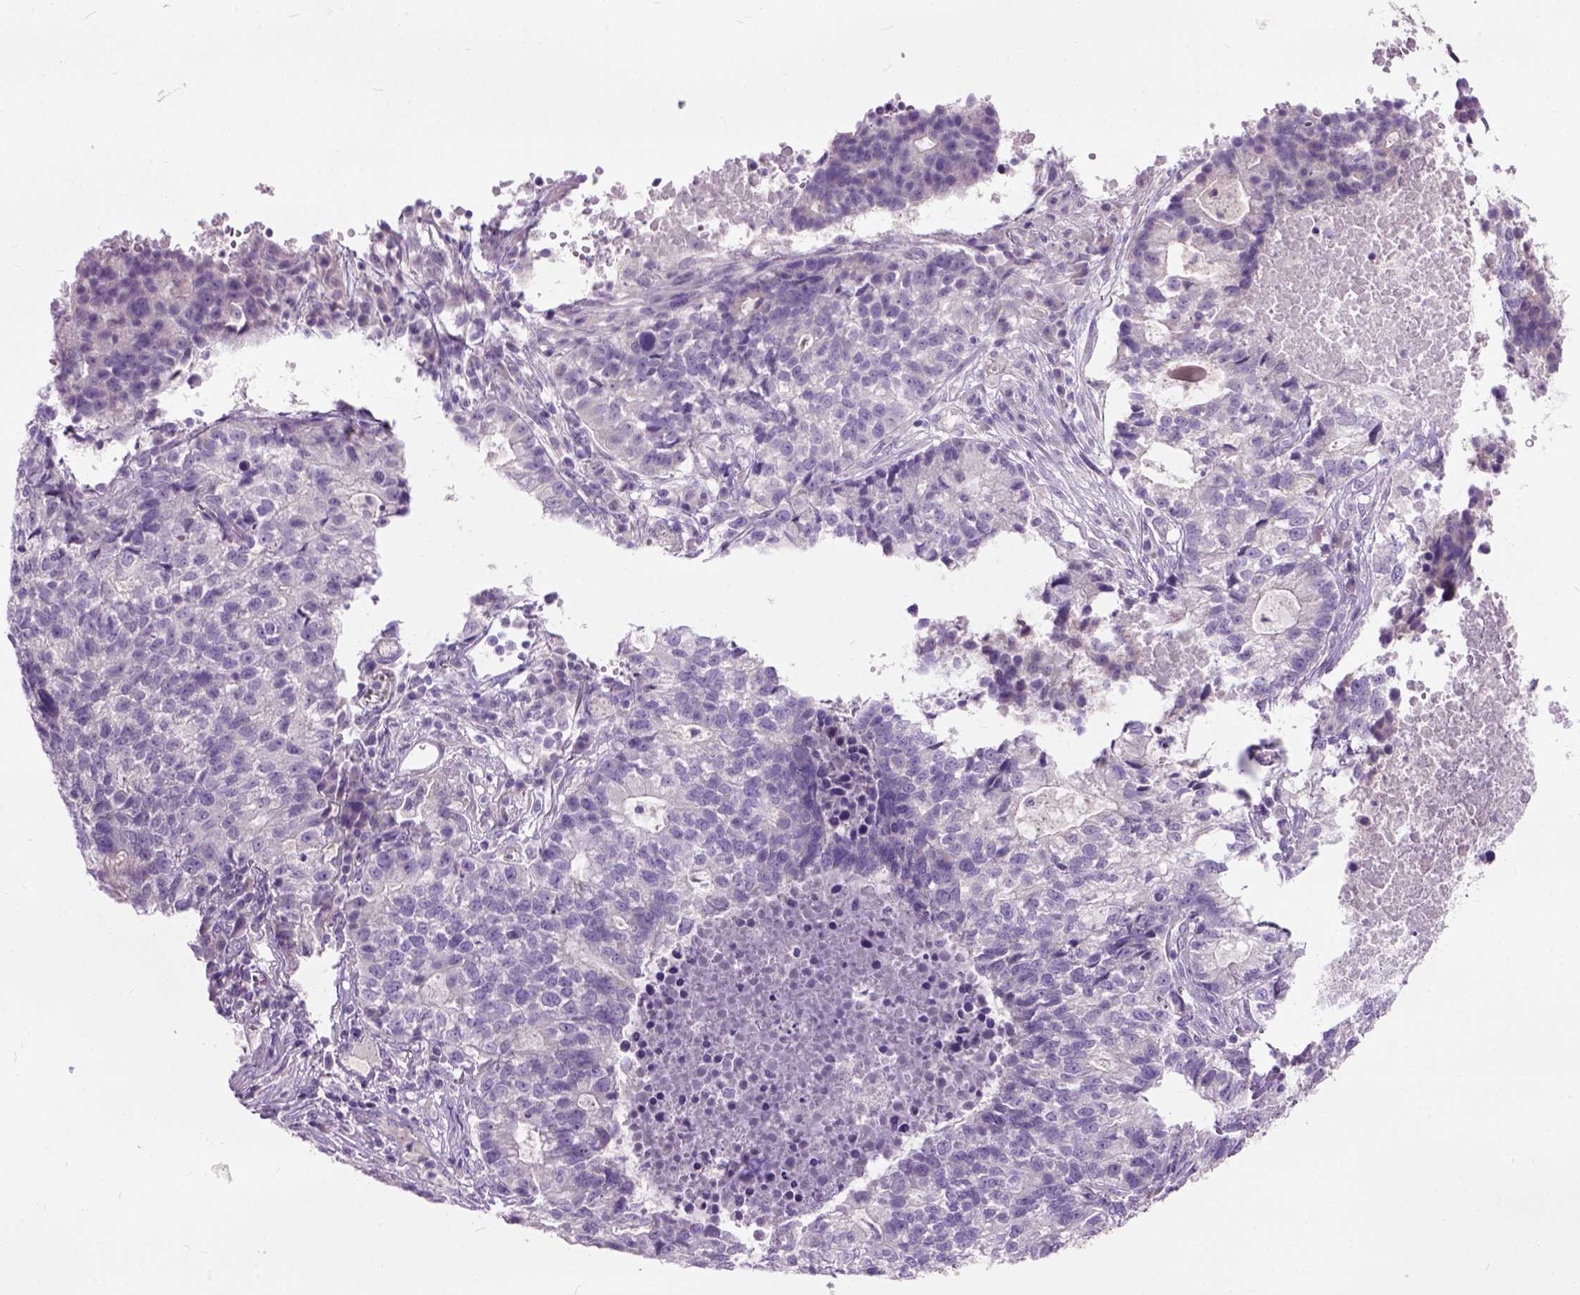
{"staining": {"intensity": "negative", "quantity": "none", "location": "none"}, "tissue": "lung cancer", "cell_type": "Tumor cells", "image_type": "cancer", "snomed": [{"axis": "morphology", "description": "Adenocarcinoma, NOS"}, {"axis": "topography", "description": "Lung"}], "caption": "Human adenocarcinoma (lung) stained for a protein using immunohistochemistry (IHC) demonstrates no staining in tumor cells.", "gene": "MAPT", "patient": {"sex": "male", "age": 57}}